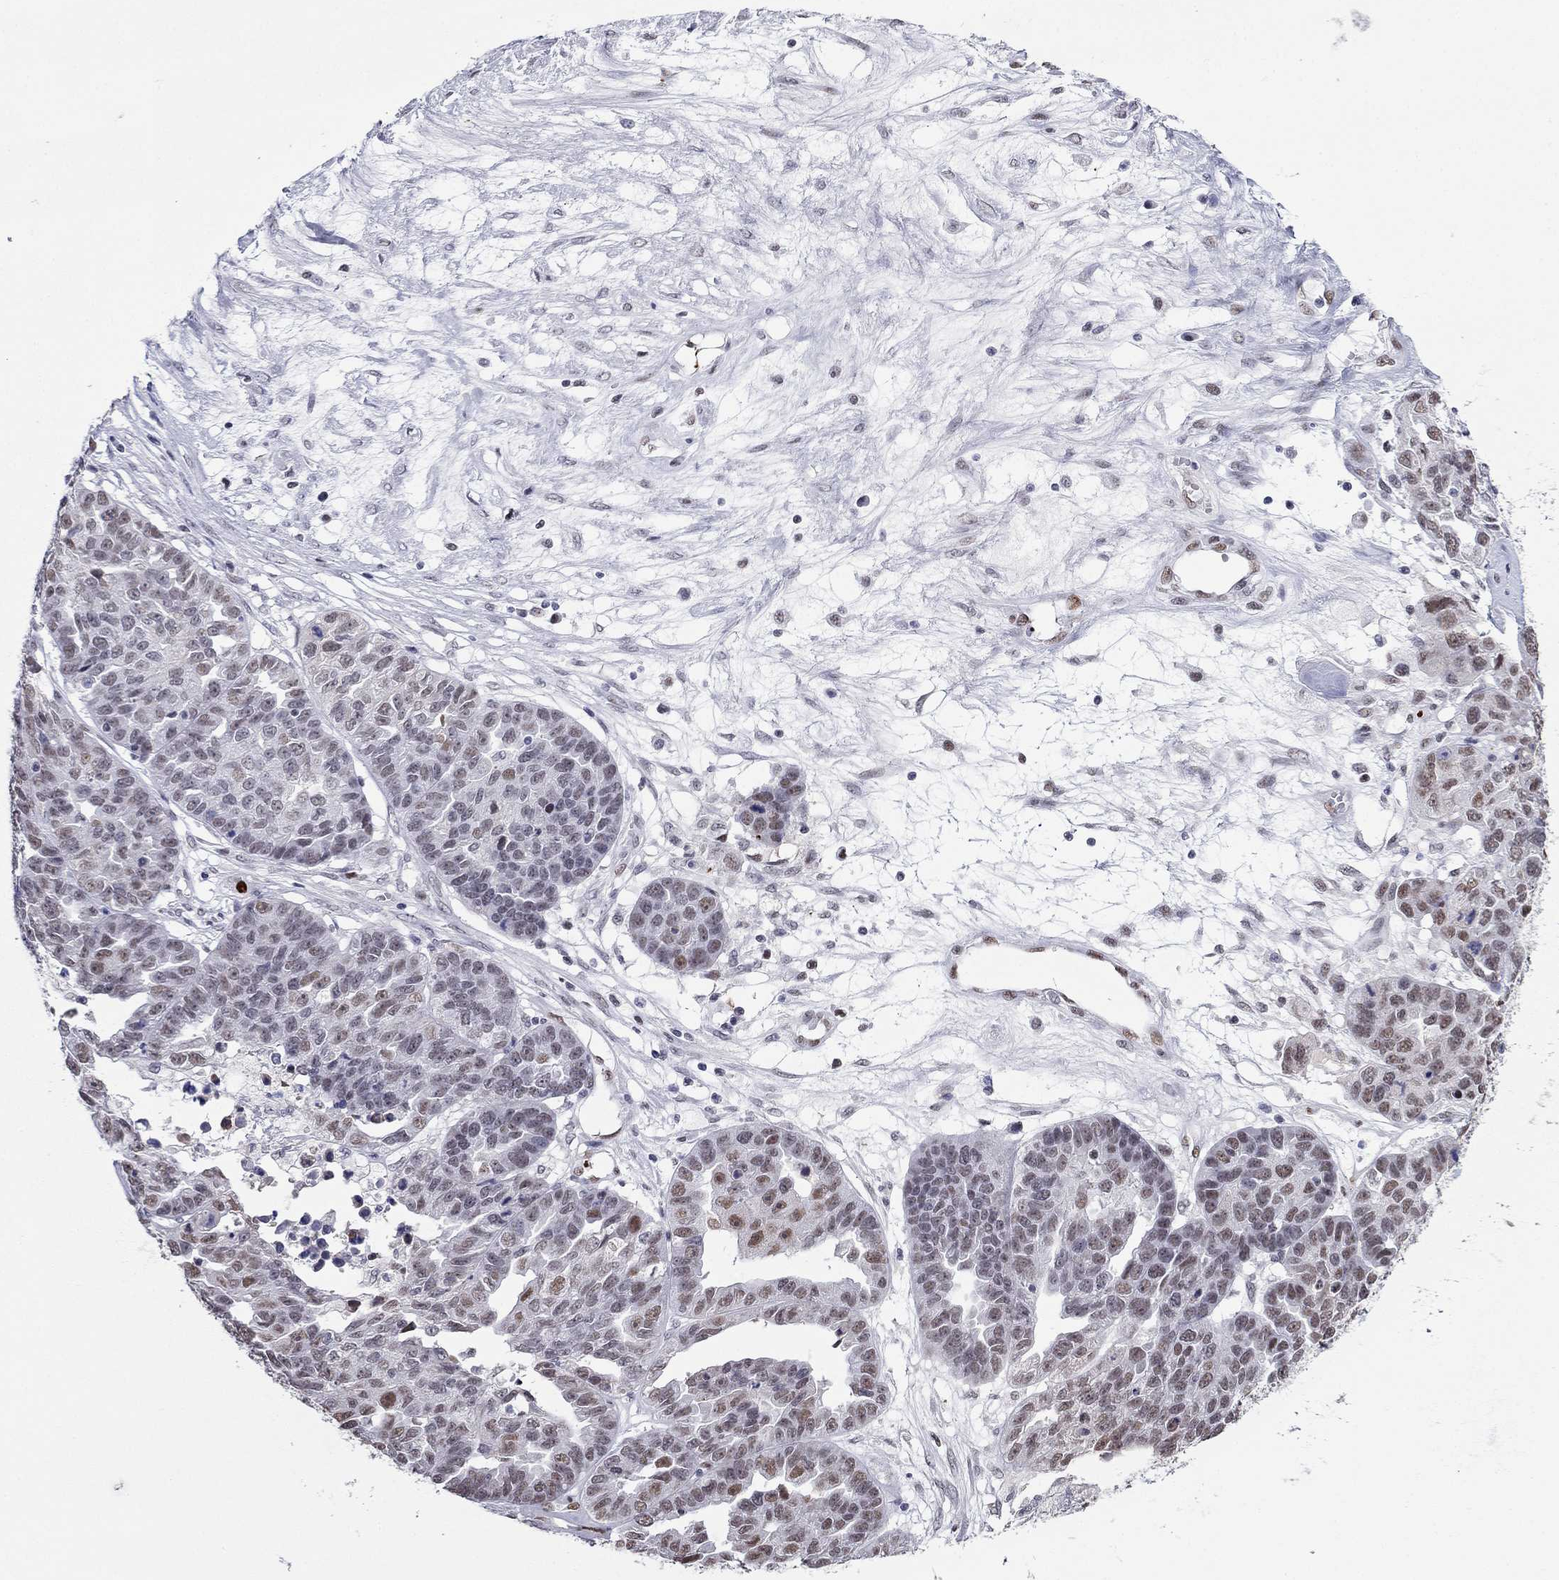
{"staining": {"intensity": "moderate", "quantity": "<25%", "location": "nuclear"}, "tissue": "ovarian cancer", "cell_type": "Tumor cells", "image_type": "cancer", "snomed": [{"axis": "morphology", "description": "Cystadenocarcinoma, serous, NOS"}, {"axis": "topography", "description": "Ovary"}], "caption": "Immunohistochemical staining of ovarian cancer displays low levels of moderate nuclear protein expression in approximately <25% of tumor cells.", "gene": "PPM1G", "patient": {"sex": "female", "age": 87}}